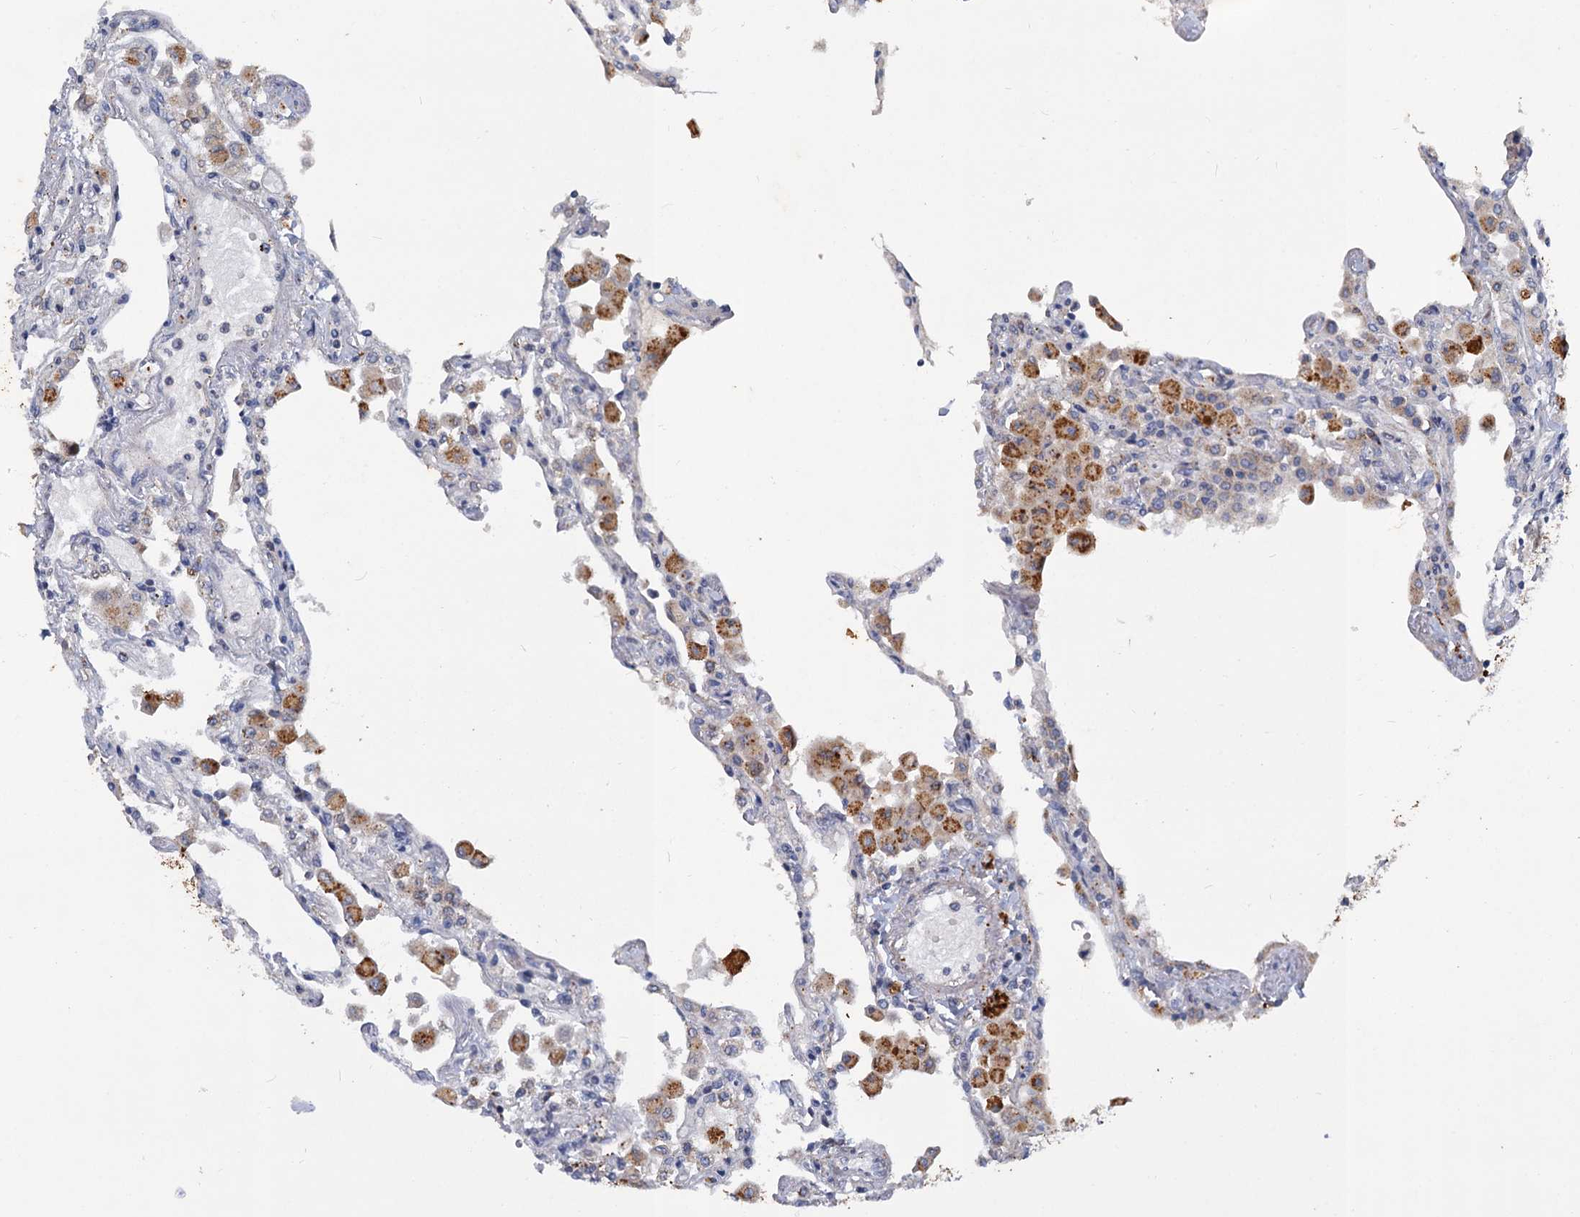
{"staining": {"intensity": "negative", "quantity": "none", "location": "none"}, "tissue": "lung", "cell_type": "Alveolar cells", "image_type": "normal", "snomed": [{"axis": "morphology", "description": "Normal tissue, NOS"}, {"axis": "topography", "description": "Bronchus"}, {"axis": "topography", "description": "Lung"}], "caption": "The image reveals no significant expression in alveolar cells of lung. The staining was performed using DAB (3,3'-diaminobenzidine) to visualize the protein expression in brown, while the nuclei were stained in blue with hematoxylin (Magnification: 20x).", "gene": "SLC2A7", "patient": {"sex": "female", "age": 49}}